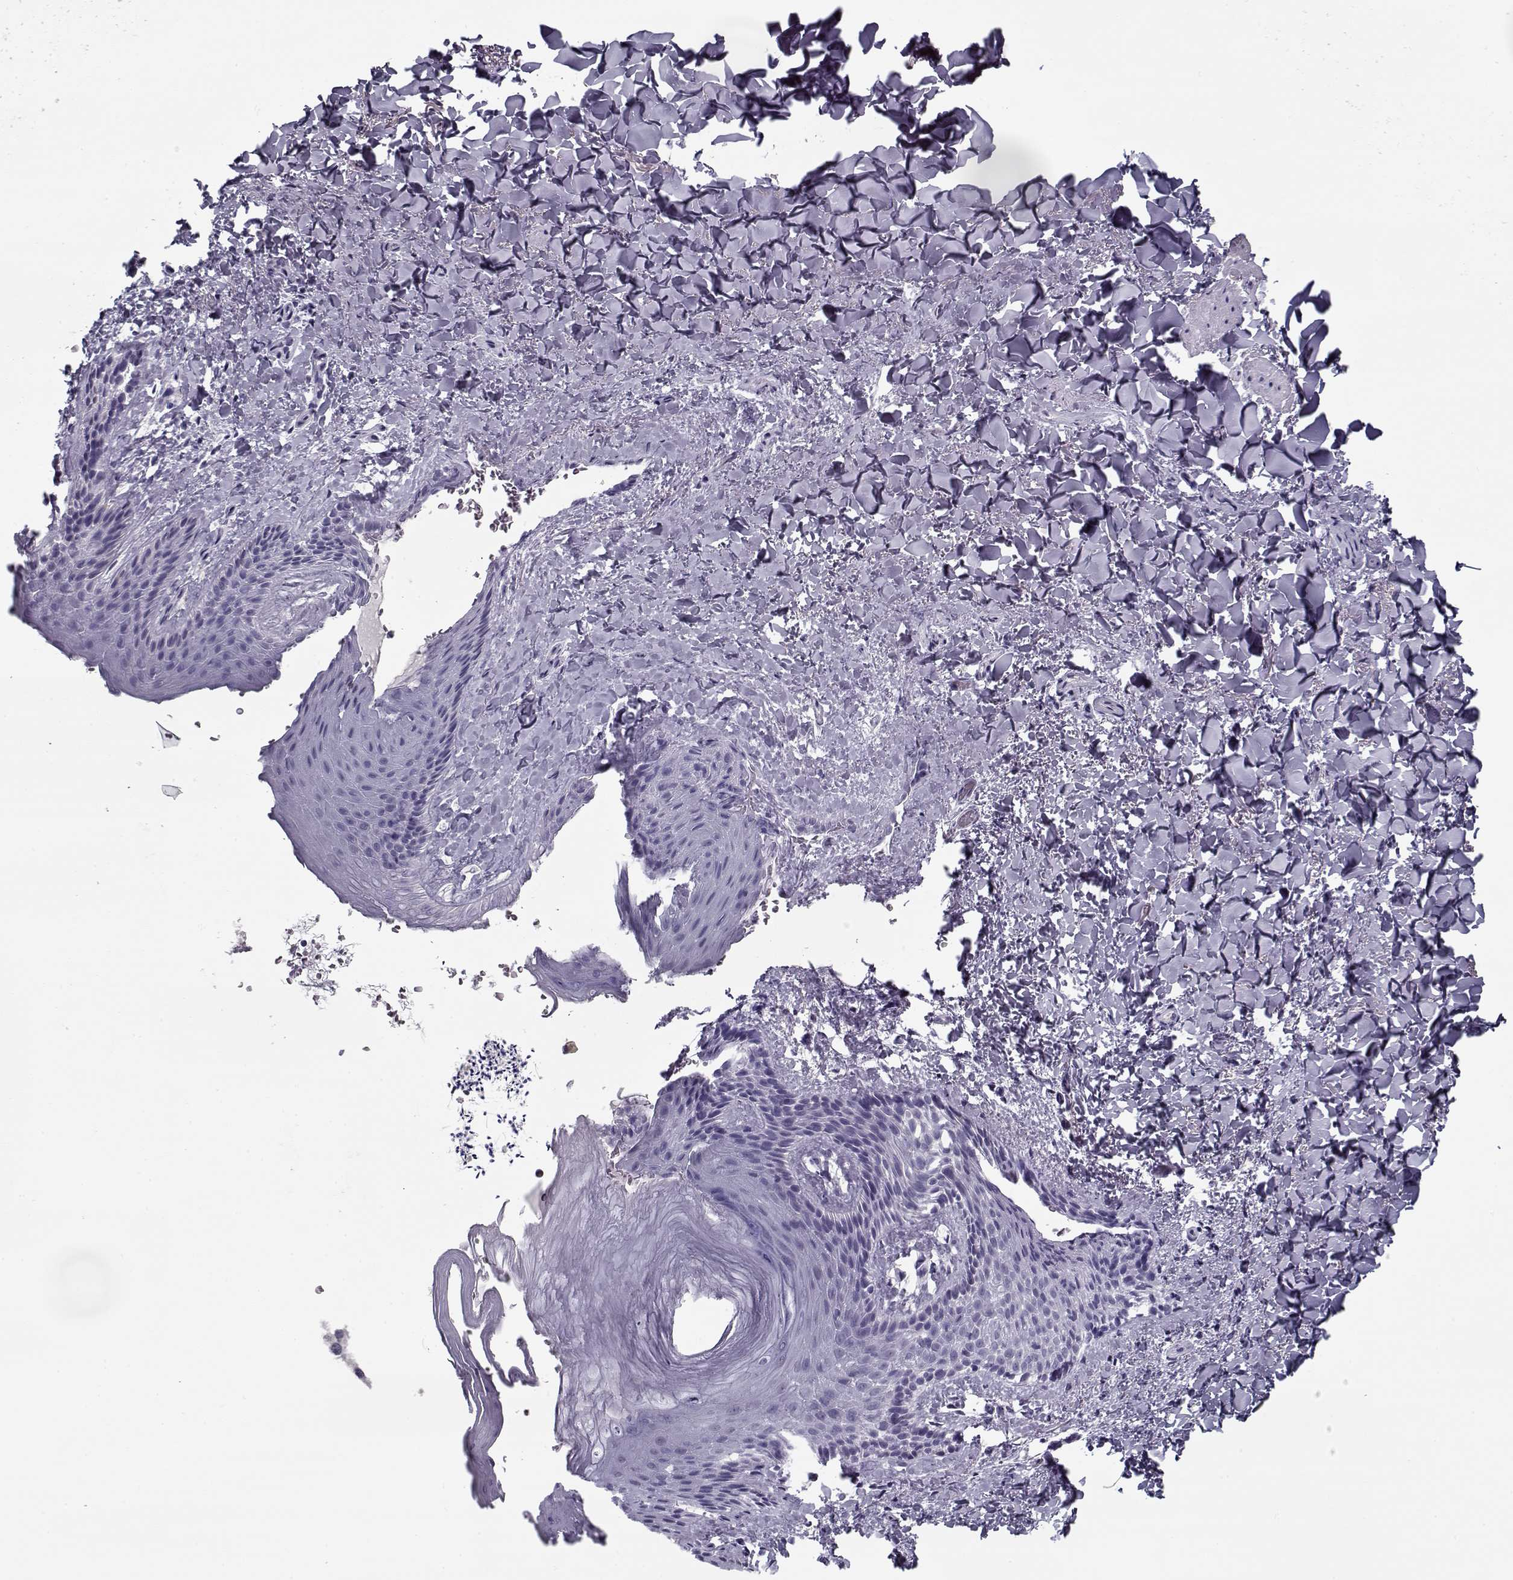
{"staining": {"intensity": "negative", "quantity": "none", "location": "none"}, "tissue": "skin", "cell_type": "Epidermal cells", "image_type": "normal", "snomed": [{"axis": "morphology", "description": "Normal tissue, NOS"}, {"axis": "topography", "description": "Anal"}], "caption": "Immunohistochemistry (IHC) of unremarkable skin reveals no staining in epidermal cells. Nuclei are stained in blue.", "gene": "RNF32", "patient": {"sex": "male", "age": 36}}